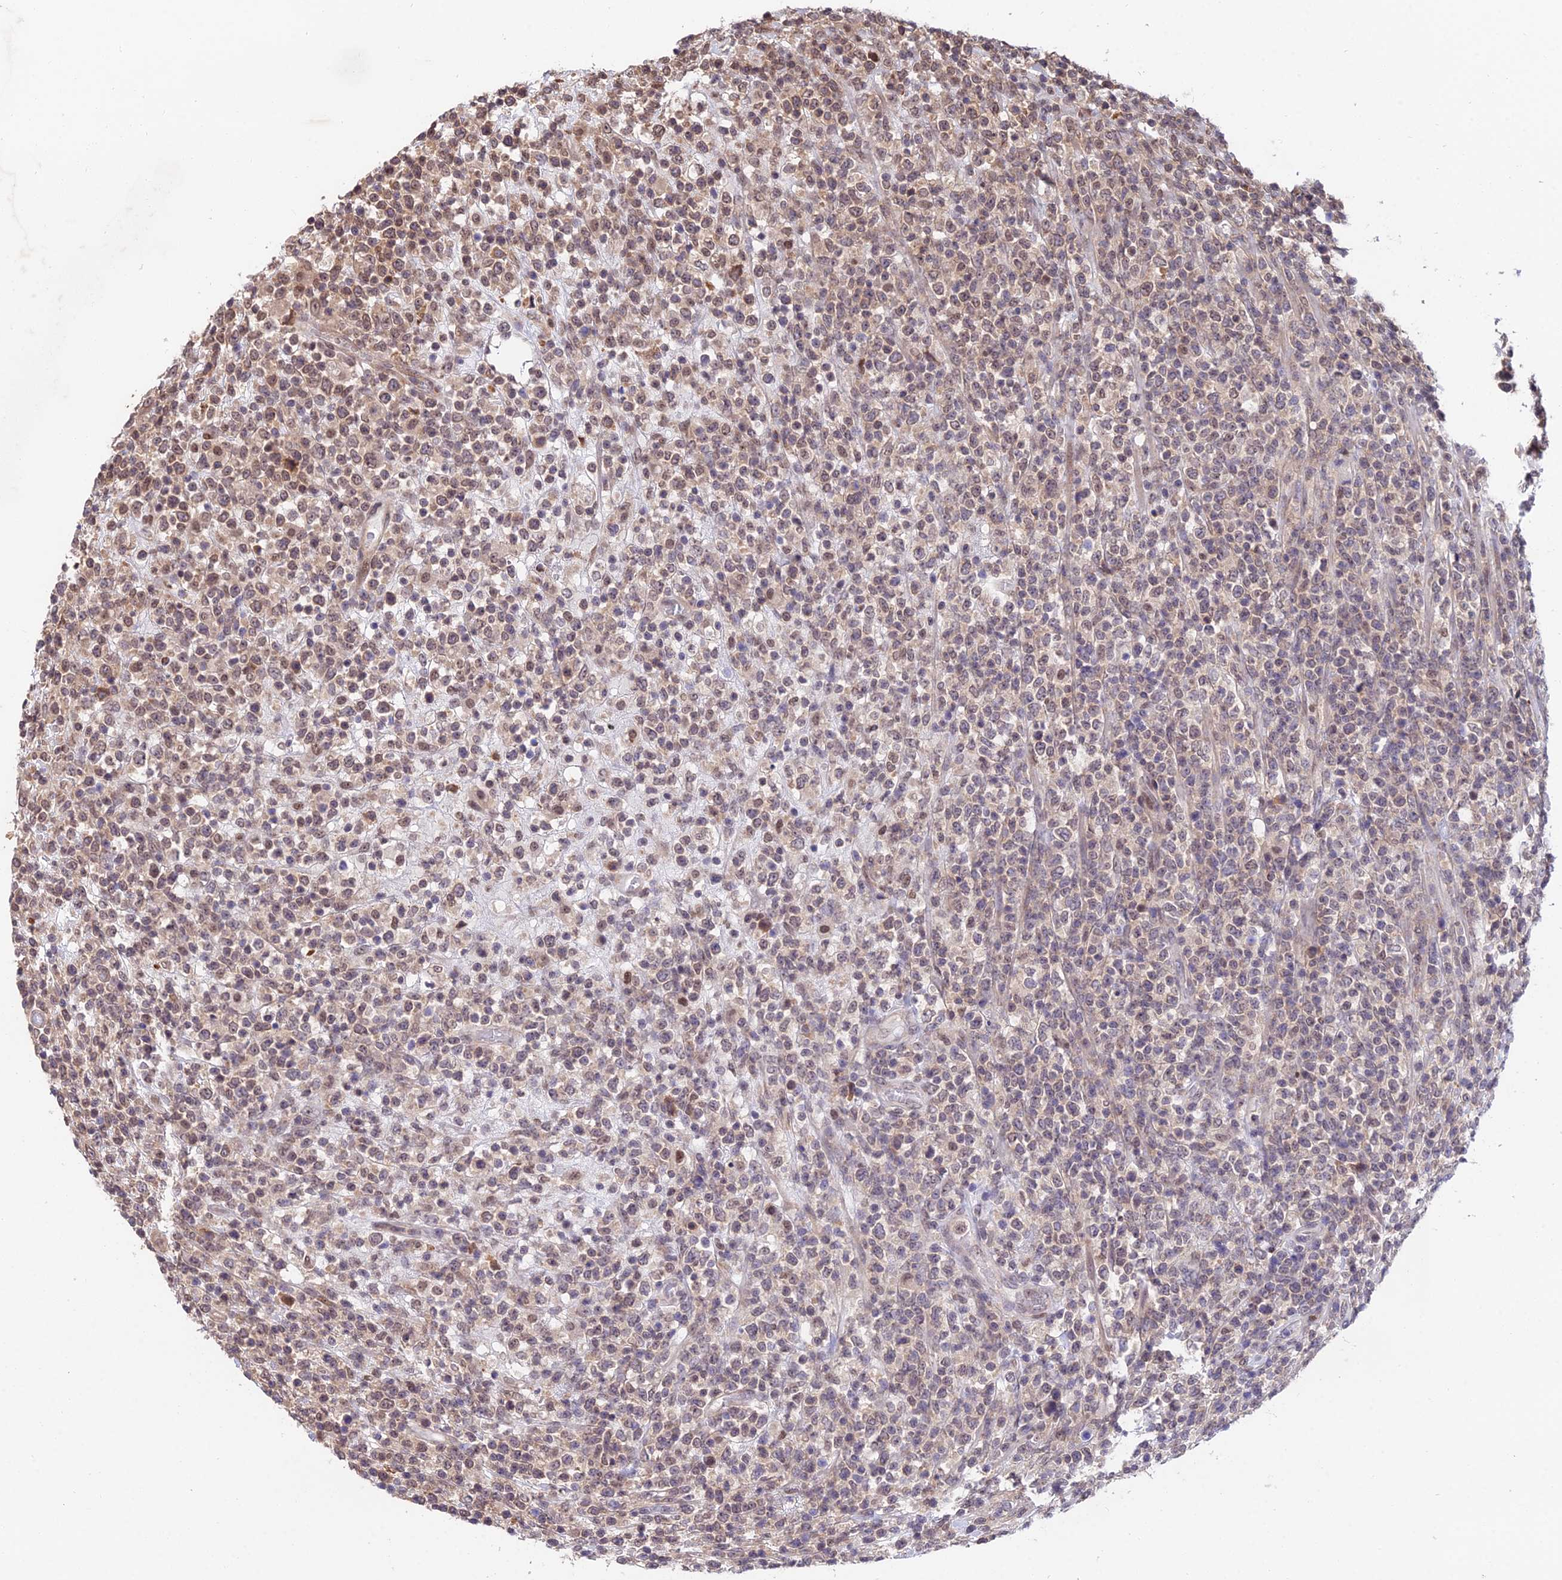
{"staining": {"intensity": "weak", "quantity": "25%-75%", "location": "cytoplasmic/membranous,nuclear"}, "tissue": "lymphoma", "cell_type": "Tumor cells", "image_type": "cancer", "snomed": [{"axis": "morphology", "description": "Malignant lymphoma, non-Hodgkin's type, High grade"}, {"axis": "topography", "description": "Colon"}], "caption": "Lymphoma was stained to show a protein in brown. There is low levels of weak cytoplasmic/membranous and nuclear positivity in approximately 25%-75% of tumor cells.", "gene": "INPP4A", "patient": {"sex": "female", "age": 53}}